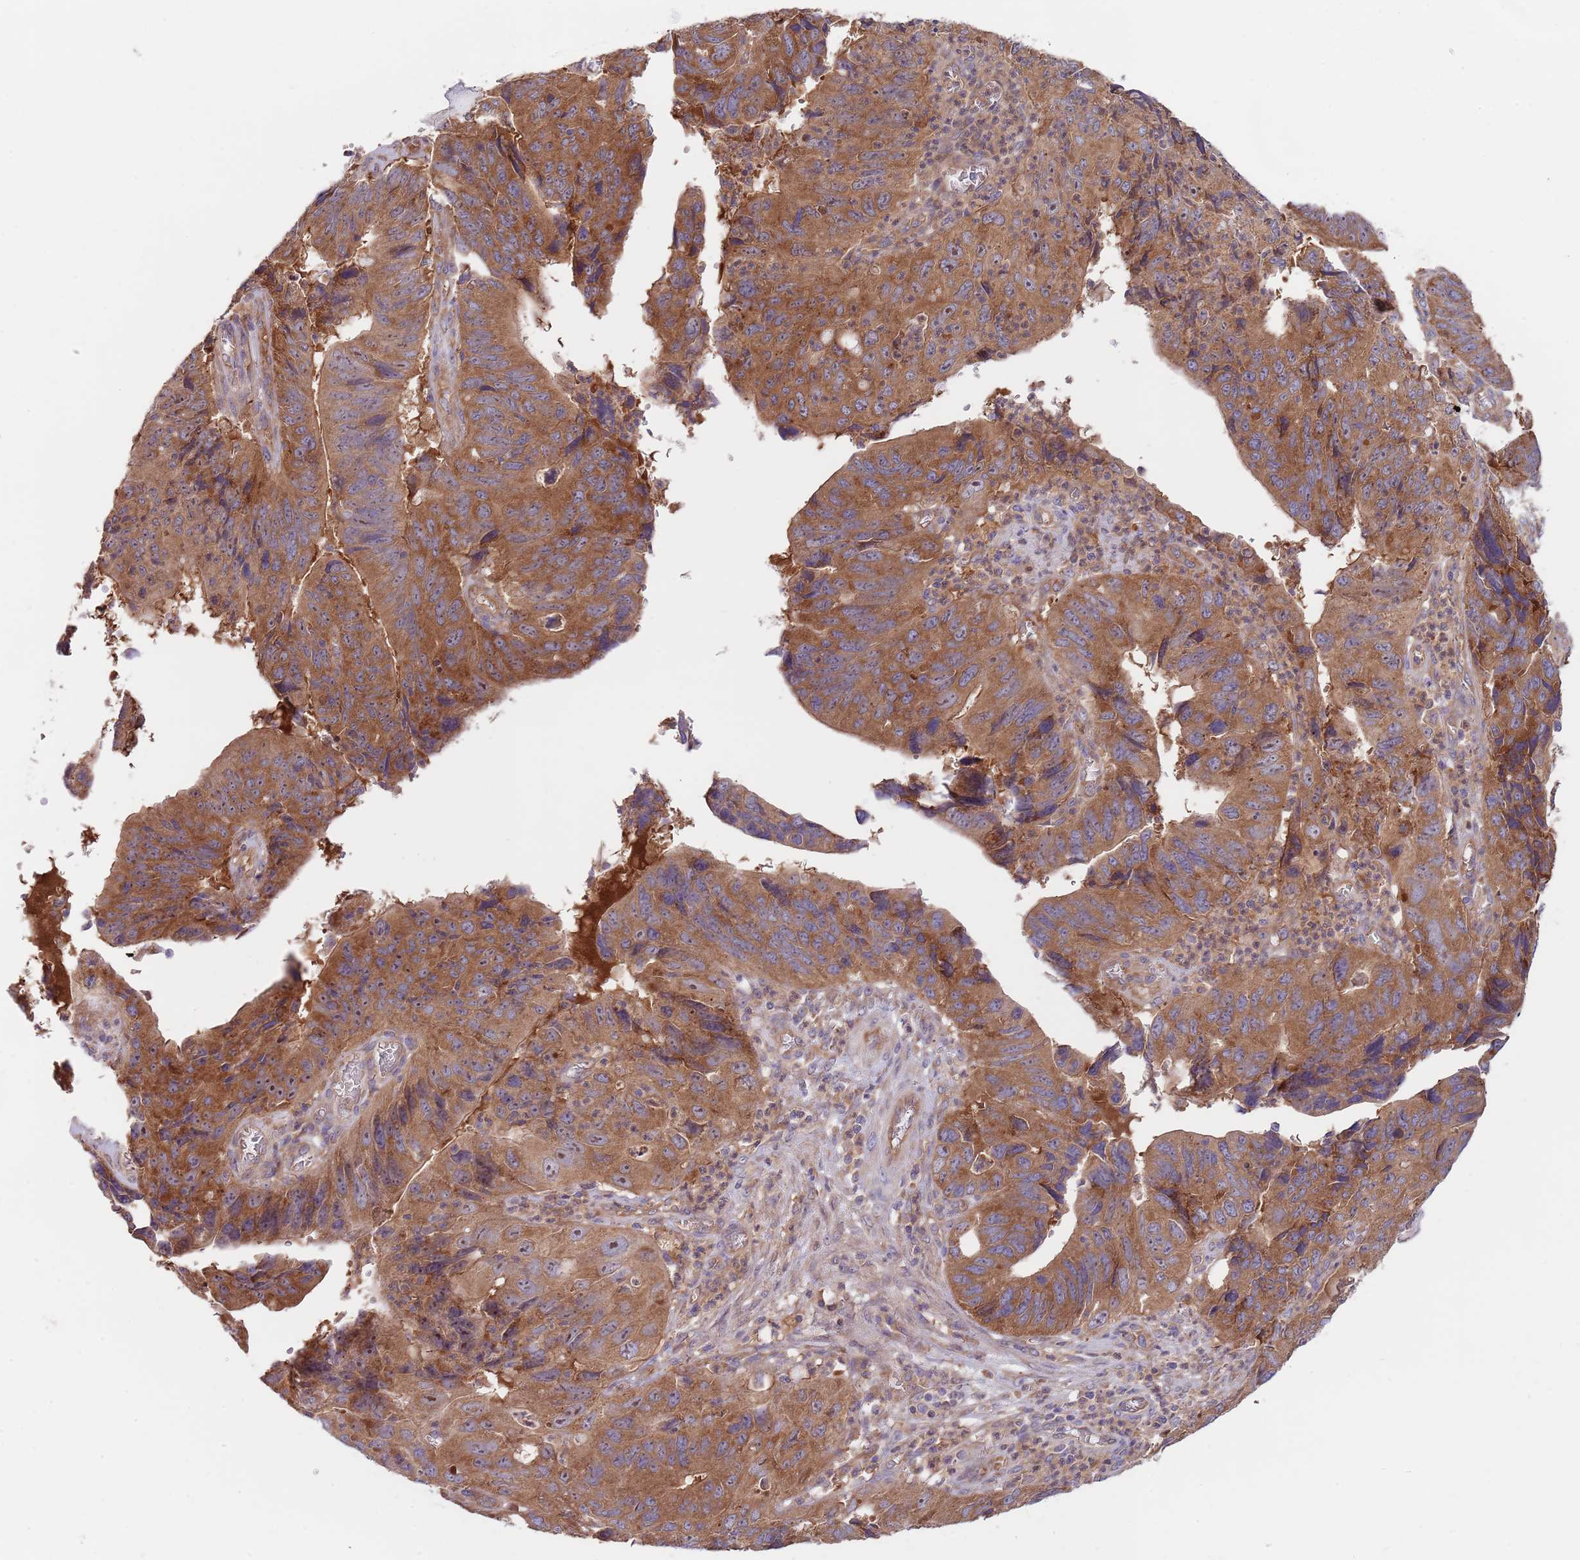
{"staining": {"intensity": "moderate", "quantity": ">75%", "location": "cytoplasmic/membranous"}, "tissue": "stomach cancer", "cell_type": "Tumor cells", "image_type": "cancer", "snomed": [{"axis": "morphology", "description": "Adenocarcinoma, NOS"}, {"axis": "topography", "description": "Stomach"}], "caption": "A high-resolution image shows immunohistochemistry (IHC) staining of stomach cancer, which reveals moderate cytoplasmic/membranous expression in about >75% of tumor cells.", "gene": "EIF3F", "patient": {"sex": "male", "age": 59}}